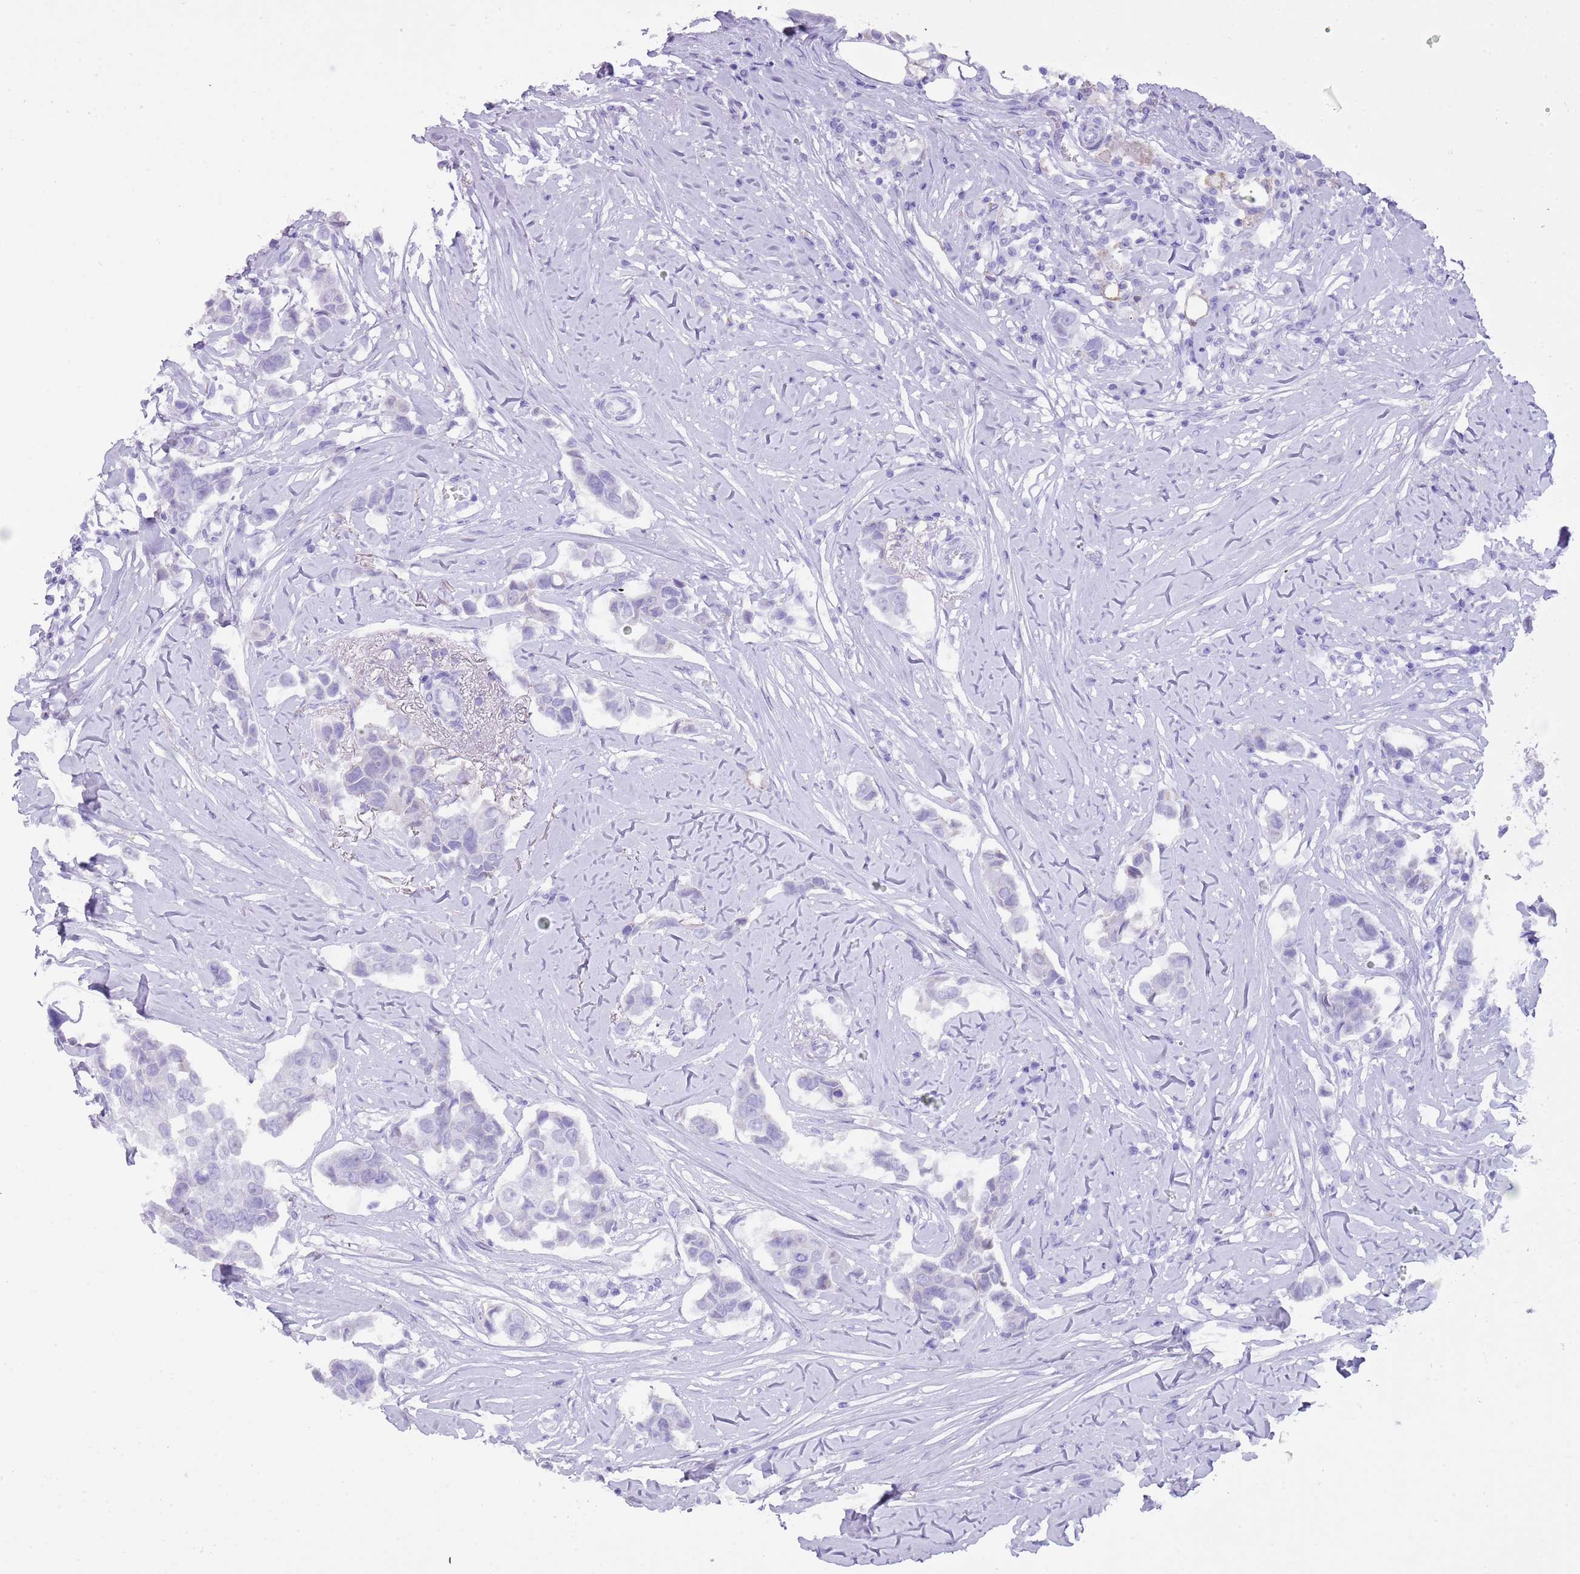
{"staining": {"intensity": "negative", "quantity": "none", "location": "none"}, "tissue": "breast cancer", "cell_type": "Tumor cells", "image_type": "cancer", "snomed": [{"axis": "morphology", "description": "Duct carcinoma"}, {"axis": "topography", "description": "Breast"}], "caption": "Micrograph shows no significant protein staining in tumor cells of breast cancer.", "gene": "HDAC8", "patient": {"sex": "female", "age": 80}}